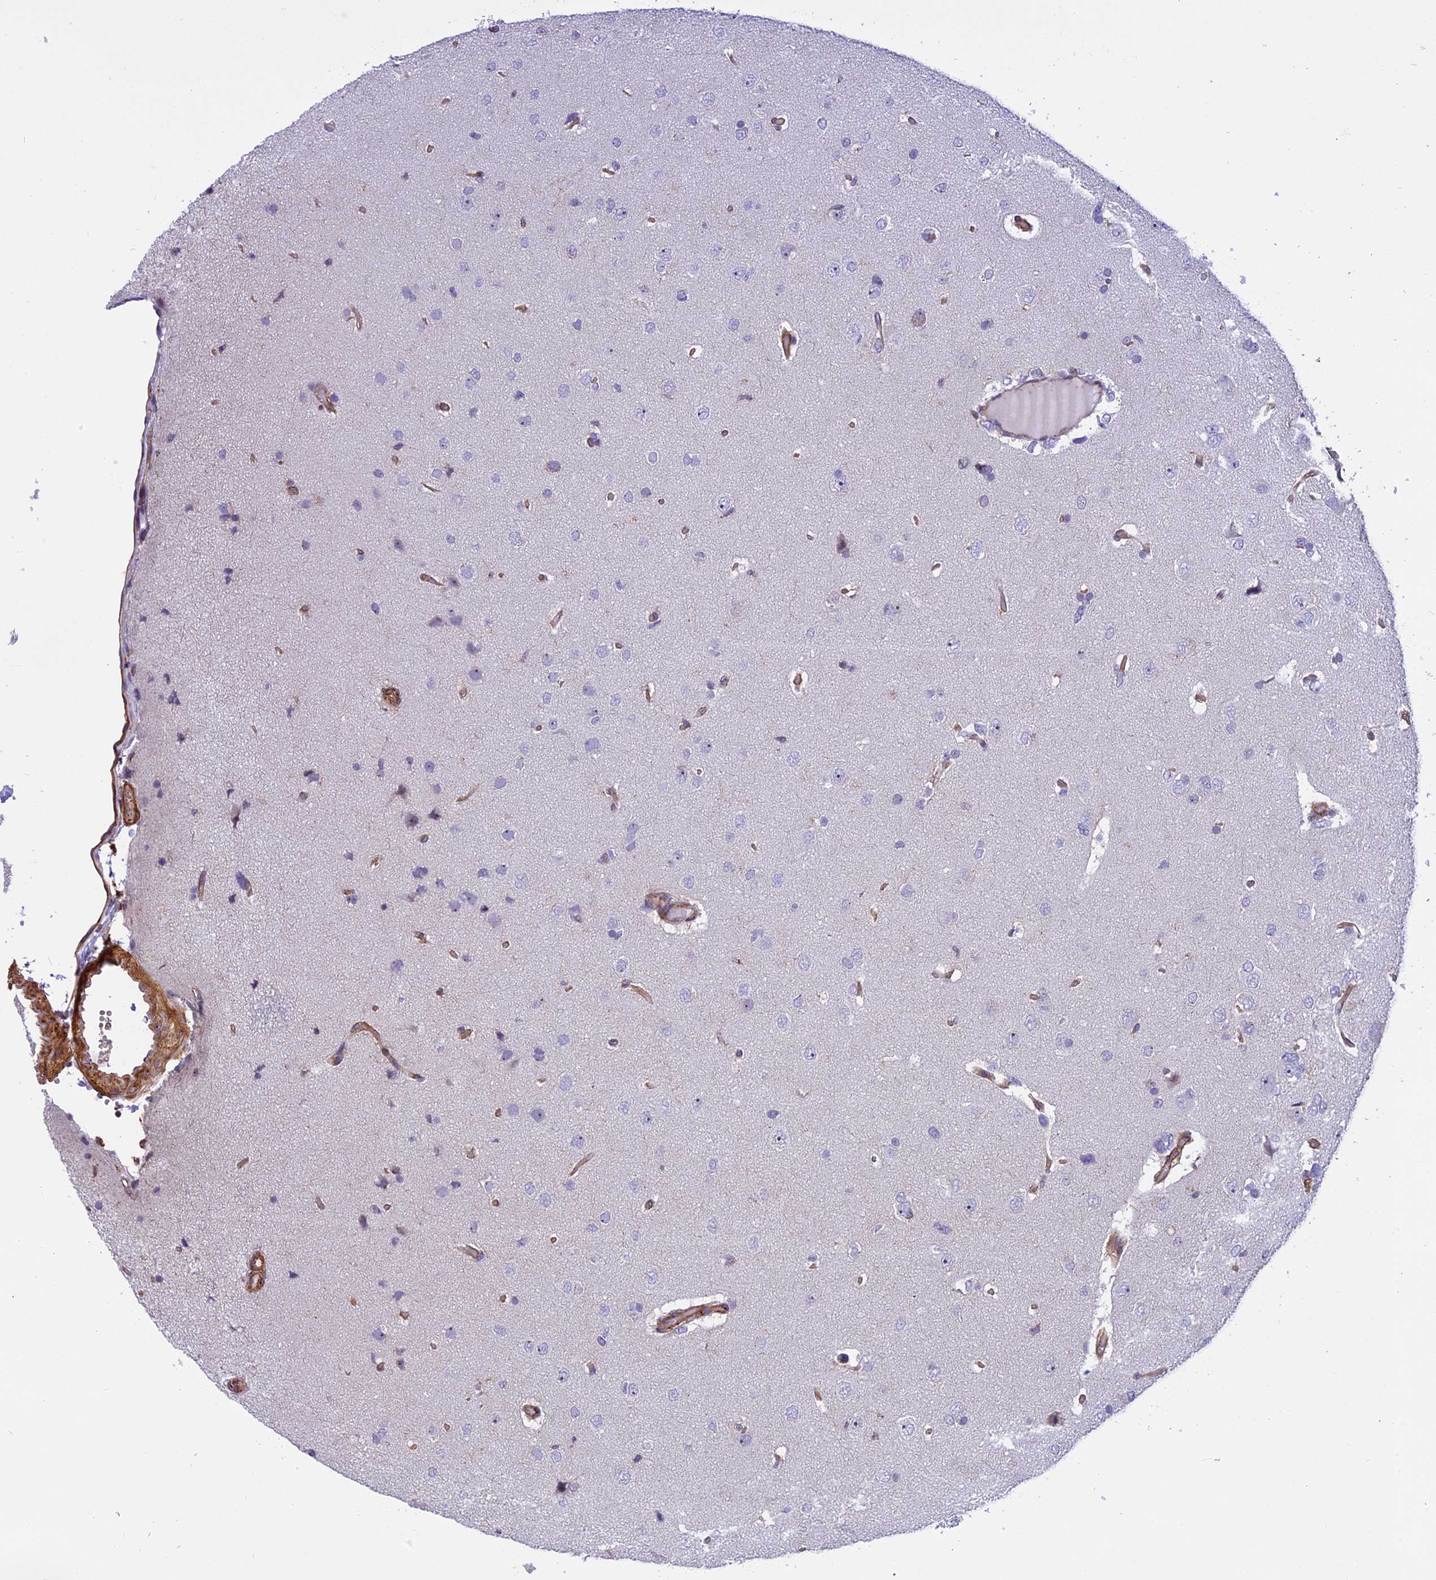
{"staining": {"intensity": "negative", "quantity": "none", "location": "none"}, "tissue": "glioma", "cell_type": "Tumor cells", "image_type": "cancer", "snomed": [{"axis": "morphology", "description": "Glioma, malignant, High grade"}, {"axis": "topography", "description": "Brain"}], "caption": "Tumor cells are negative for brown protein staining in malignant glioma (high-grade).", "gene": "EHBP1L1", "patient": {"sex": "female", "age": 59}}